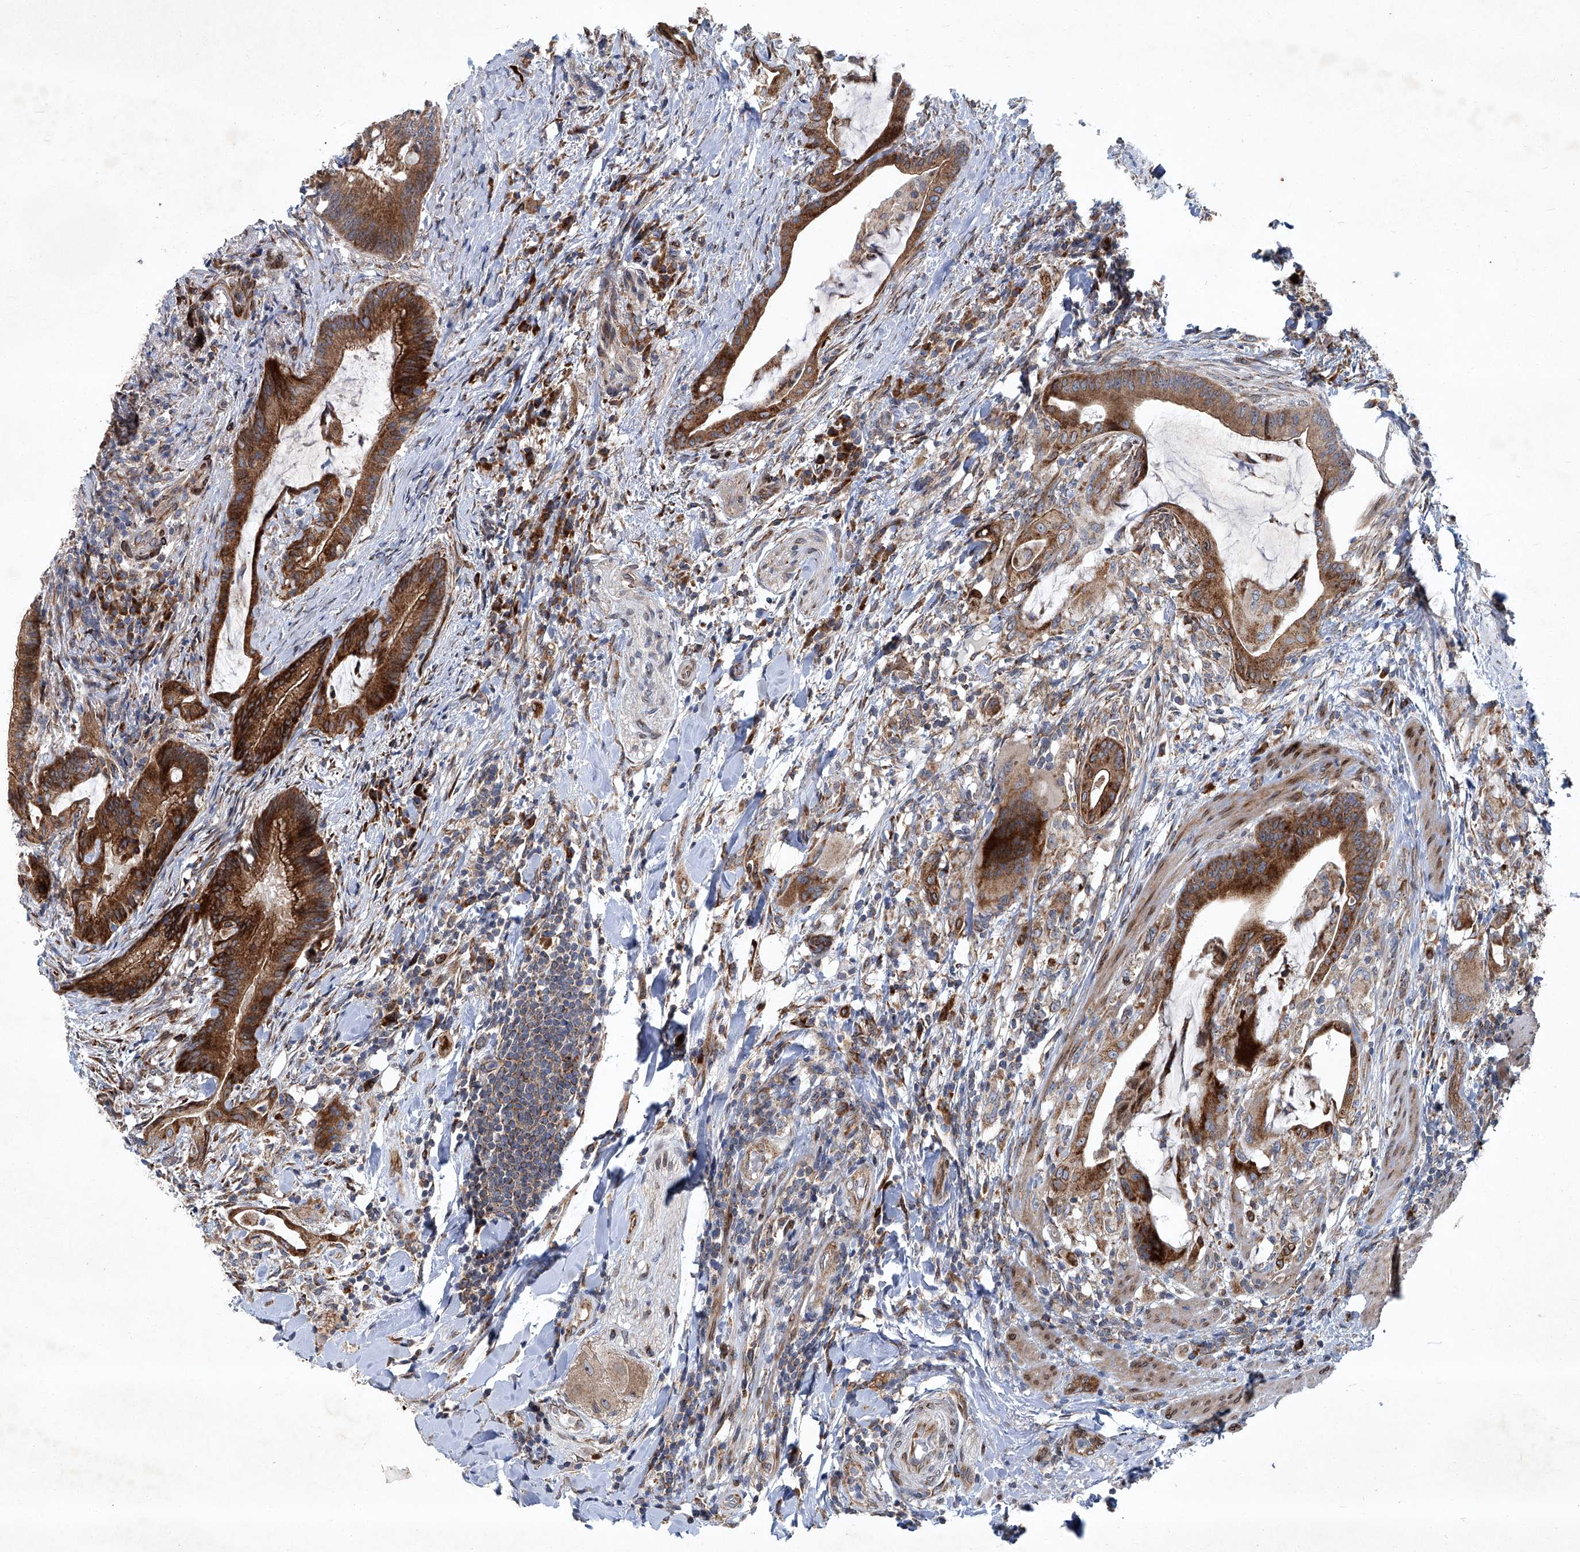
{"staining": {"intensity": "strong", "quantity": ">75%", "location": "cytoplasmic/membranous"}, "tissue": "colorectal cancer", "cell_type": "Tumor cells", "image_type": "cancer", "snomed": [{"axis": "morphology", "description": "Adenocarcinoma, NOS"}, {"axis": "topography", "description": "Colon"}], "caption": "This is an image of immunohistochemistry staining of colorectal adenocarcinoma, which shows strong expression in the cytoplasmic/membranous of tumor cells.", "gene": "GPR132", "patient": {"sex": "female", "age": 66}}